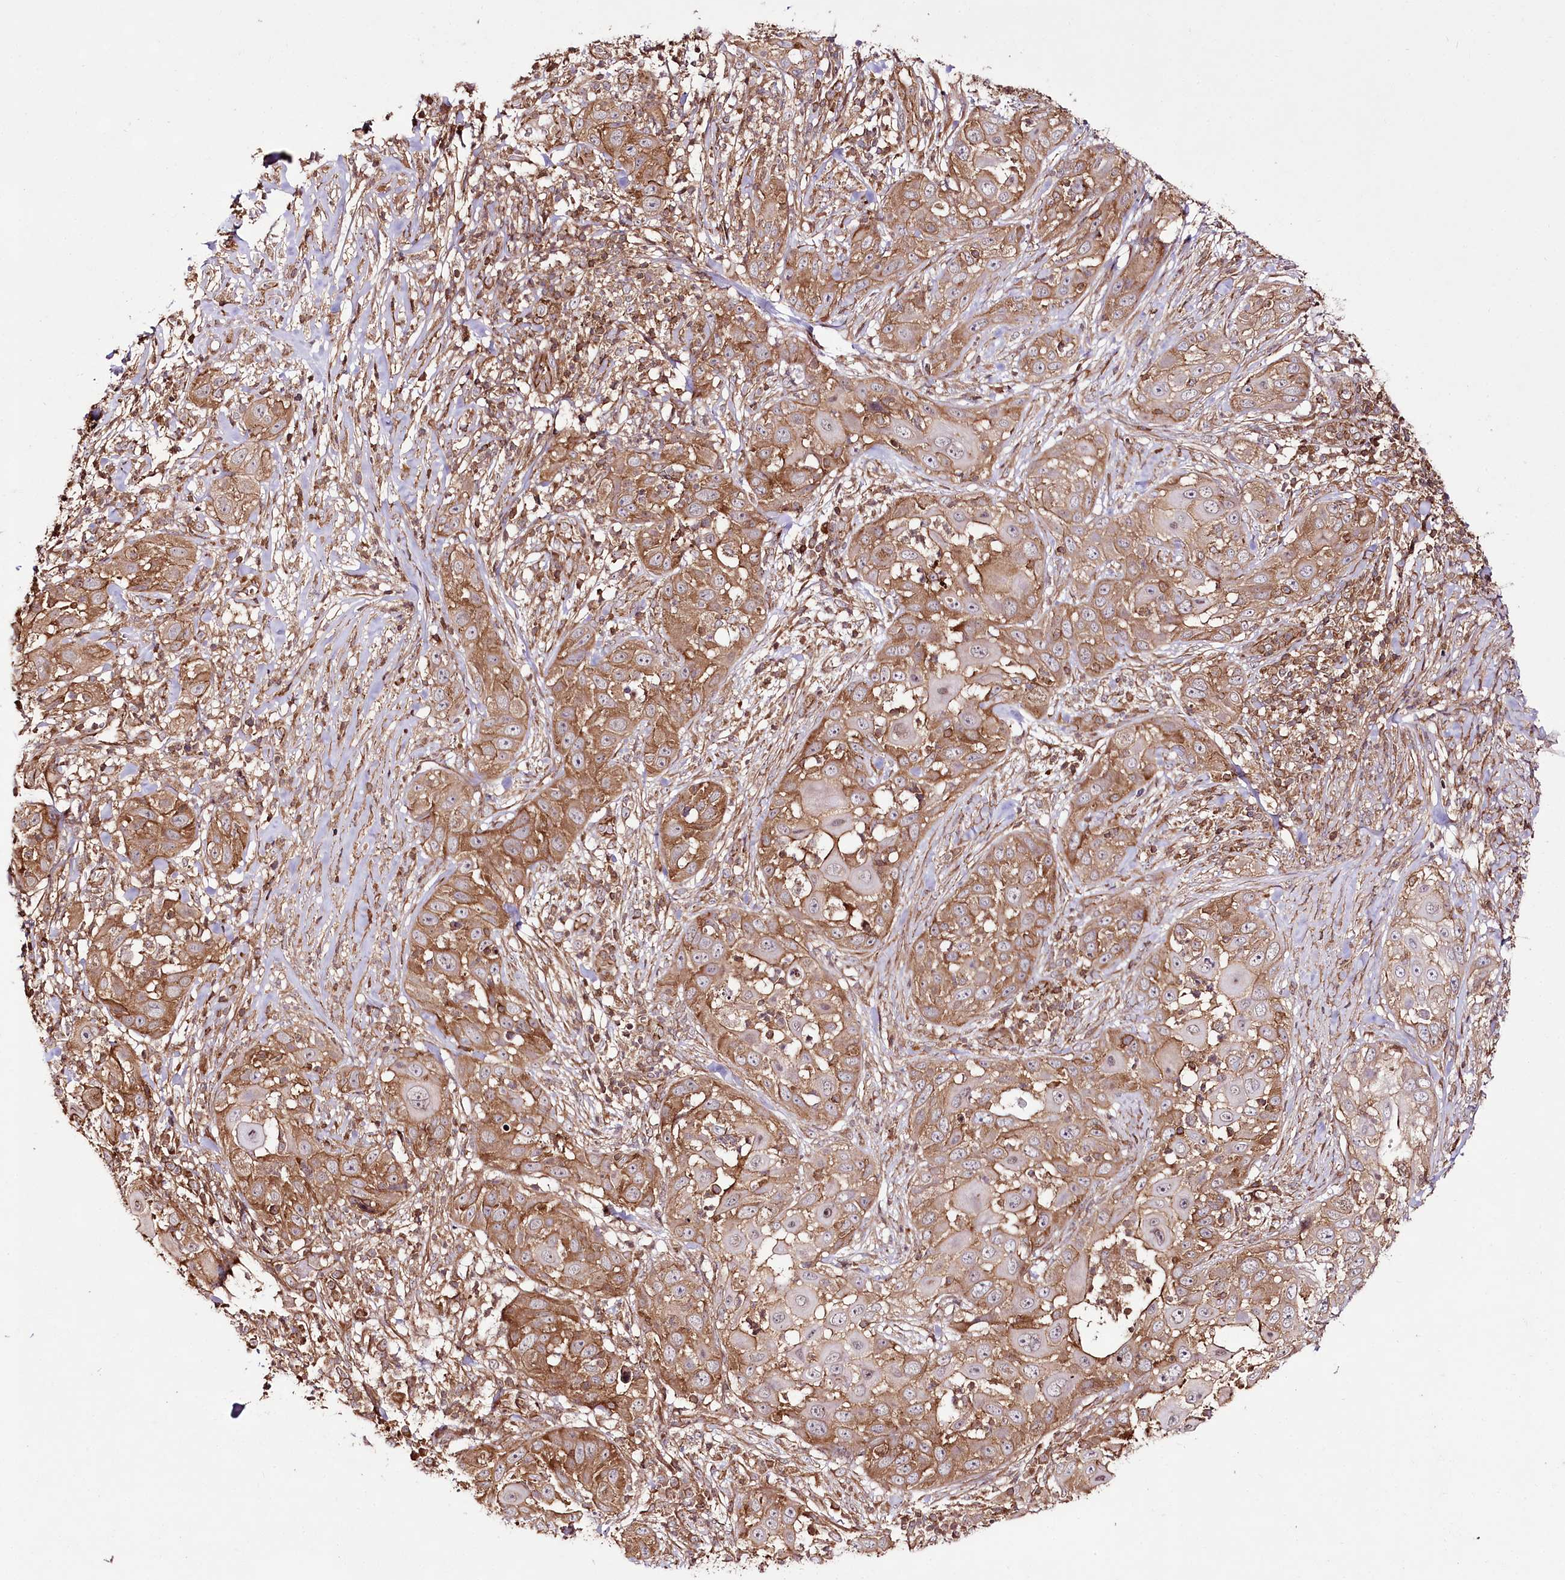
{"staining": {"intensity": "moderate", "quantity": ">75%", "location": "cytoplasmic/membranous"}, "tissue": "skin cancer", "cell_type": "Tumor cells", "image_type": "cancer", "snomed": [{"axis": "morphology", "description": "Squamous cell carcinoma, NOS"}, {"axis": "topography", "description": "Skin"}], "caption": "Immunohistochemical staining of human squamous cell carcinoma (skin) demonstrates medium levels of moderate cytoplasmic/membranous positivity in approximately >75% of tumor cells.", "gene": "DHX29", "patient": {"sex": "female", "age": 44}}